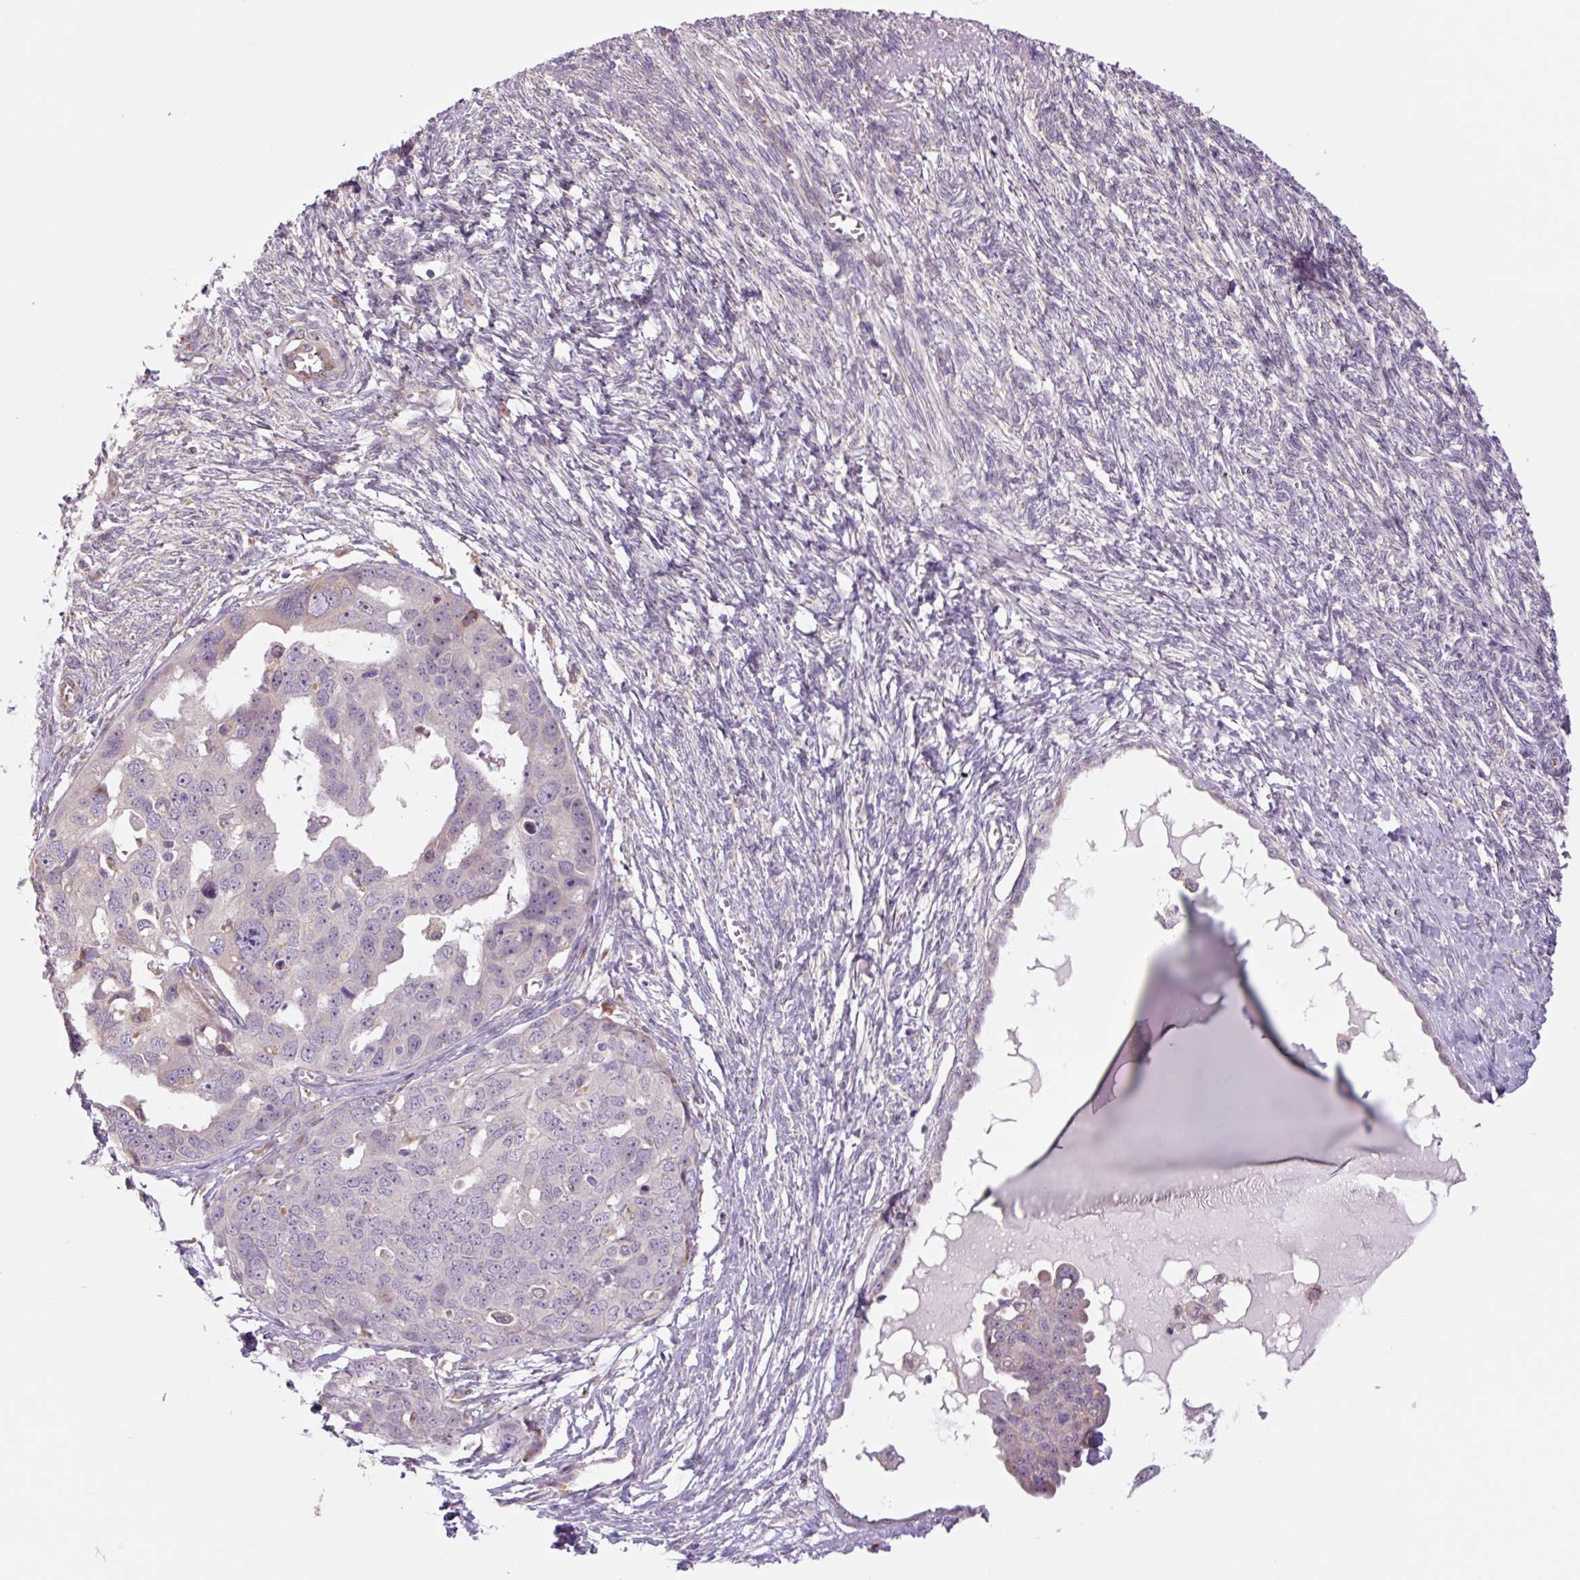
{"staining": {"intensity": "negative", "quantity": "none", "location": "none"}, "tissue": "ovarian cancer", "cell_type": "Tumor cells", "image_type": "cancer", "snomed": [{"axis": "morphology", "description": "Carcinoma, endometroid"}, {"axis": "topography", "description": "Ovary"}], "caption": "High power microscopy histopathology image of an immunohistochemistry (IHC) histopathology image of ovarian cancer (endometroid carcinoma), revealing no significant positivity in tumor cells. Nuclei are stained in blue.", "gene": "PLA2G4A", "patient": {"sex": "female", "age": 70}}